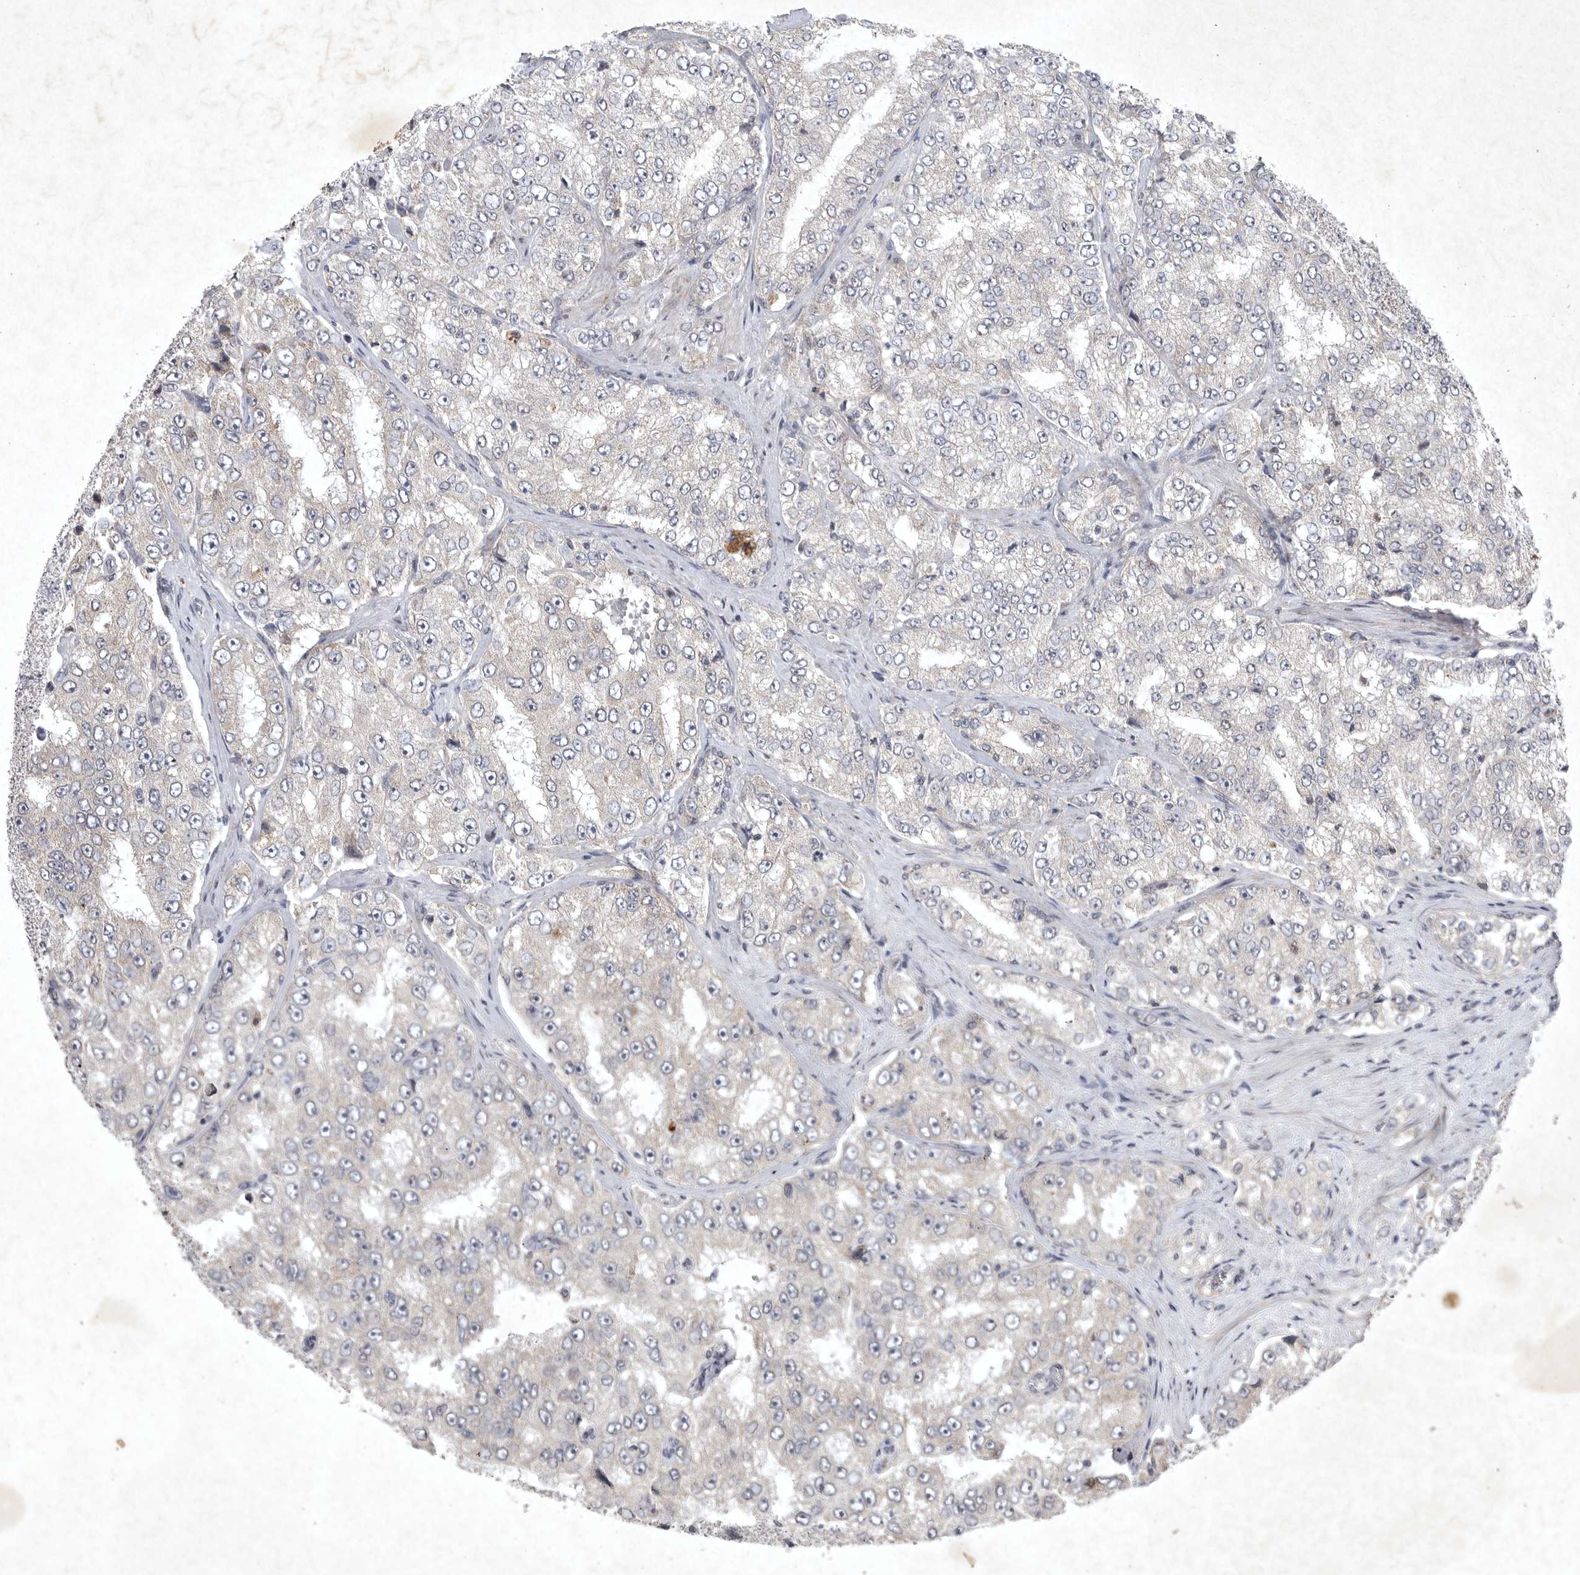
{"staining": {"intensity": "moderate", "quantity": "25%-75%", "location": "cytoplasmic/membranous"}, "tissue": "prostate cancer", "cell_type": "Tumor cells", "image_type": "cancer", "snomed": [{"axis": "morphology", "description": "Adenocarcinoma, High grade"}, {"axis": "topography", "description": "Prostate"}], "caption": "Protein staining of prostate cancer tissue exhibits moderate cytoplasmic/membranous expression in approximately 25%-75% of tumor cells.", "gene": "DDR1", "patient": {"sex": "male", "age": 58}}